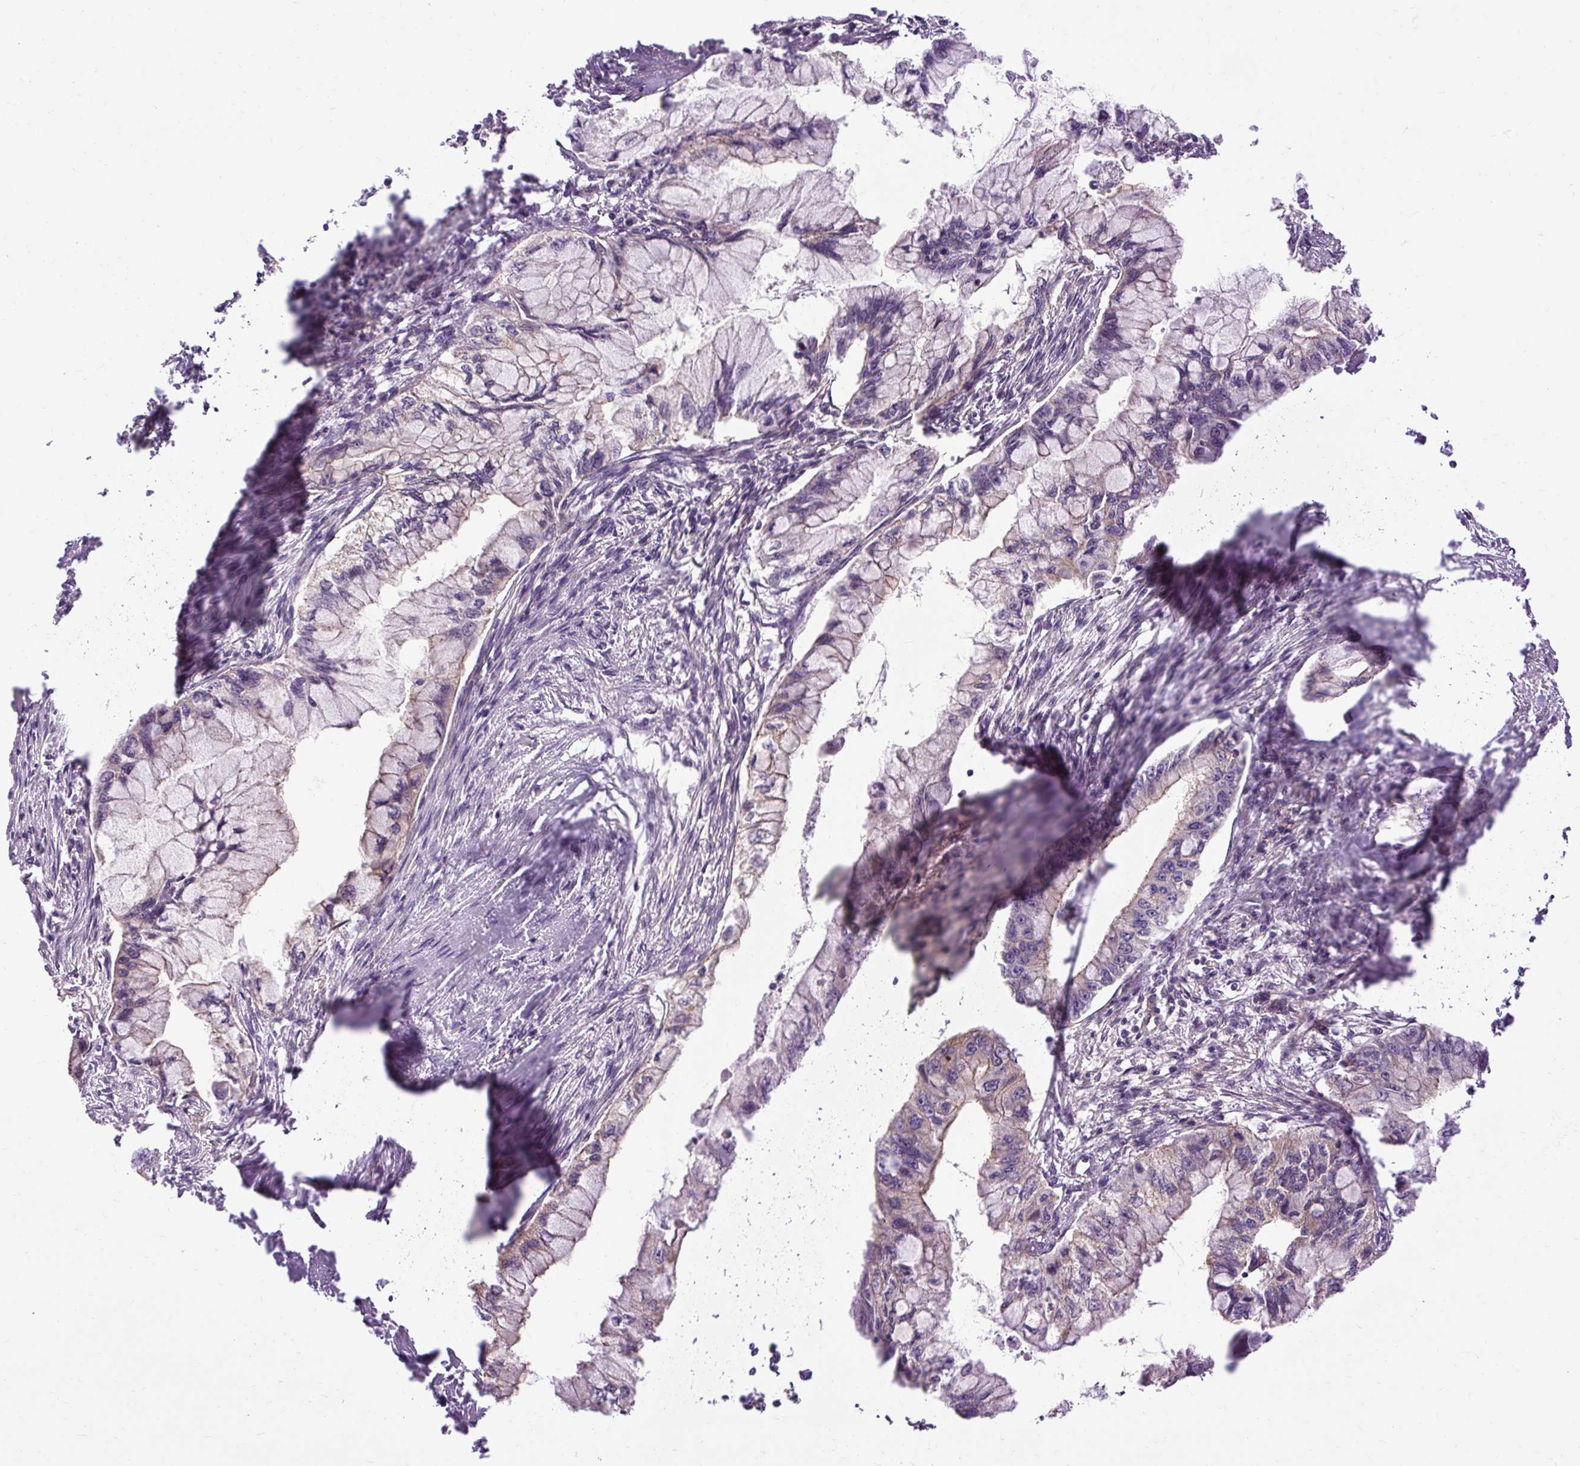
{"staining": {"intensity": "negative", "quantity": "none", "location": "none"}, "tissue": "pancreatic cancer", "cell_type": "Tumor cells", "image_type": "cancer", "snomed": [{"axis": "morphology", "description": "Adenocarcinoma, NOS"}, {"axis": "topography", "description": "Pancreas"}], "caption": "Human pancreatic cancer stained for a protein using IHC demonstrates no expression in tumor cells.", "gene": "CCDC93", "patient": {"sex": "male", "age": 48}}